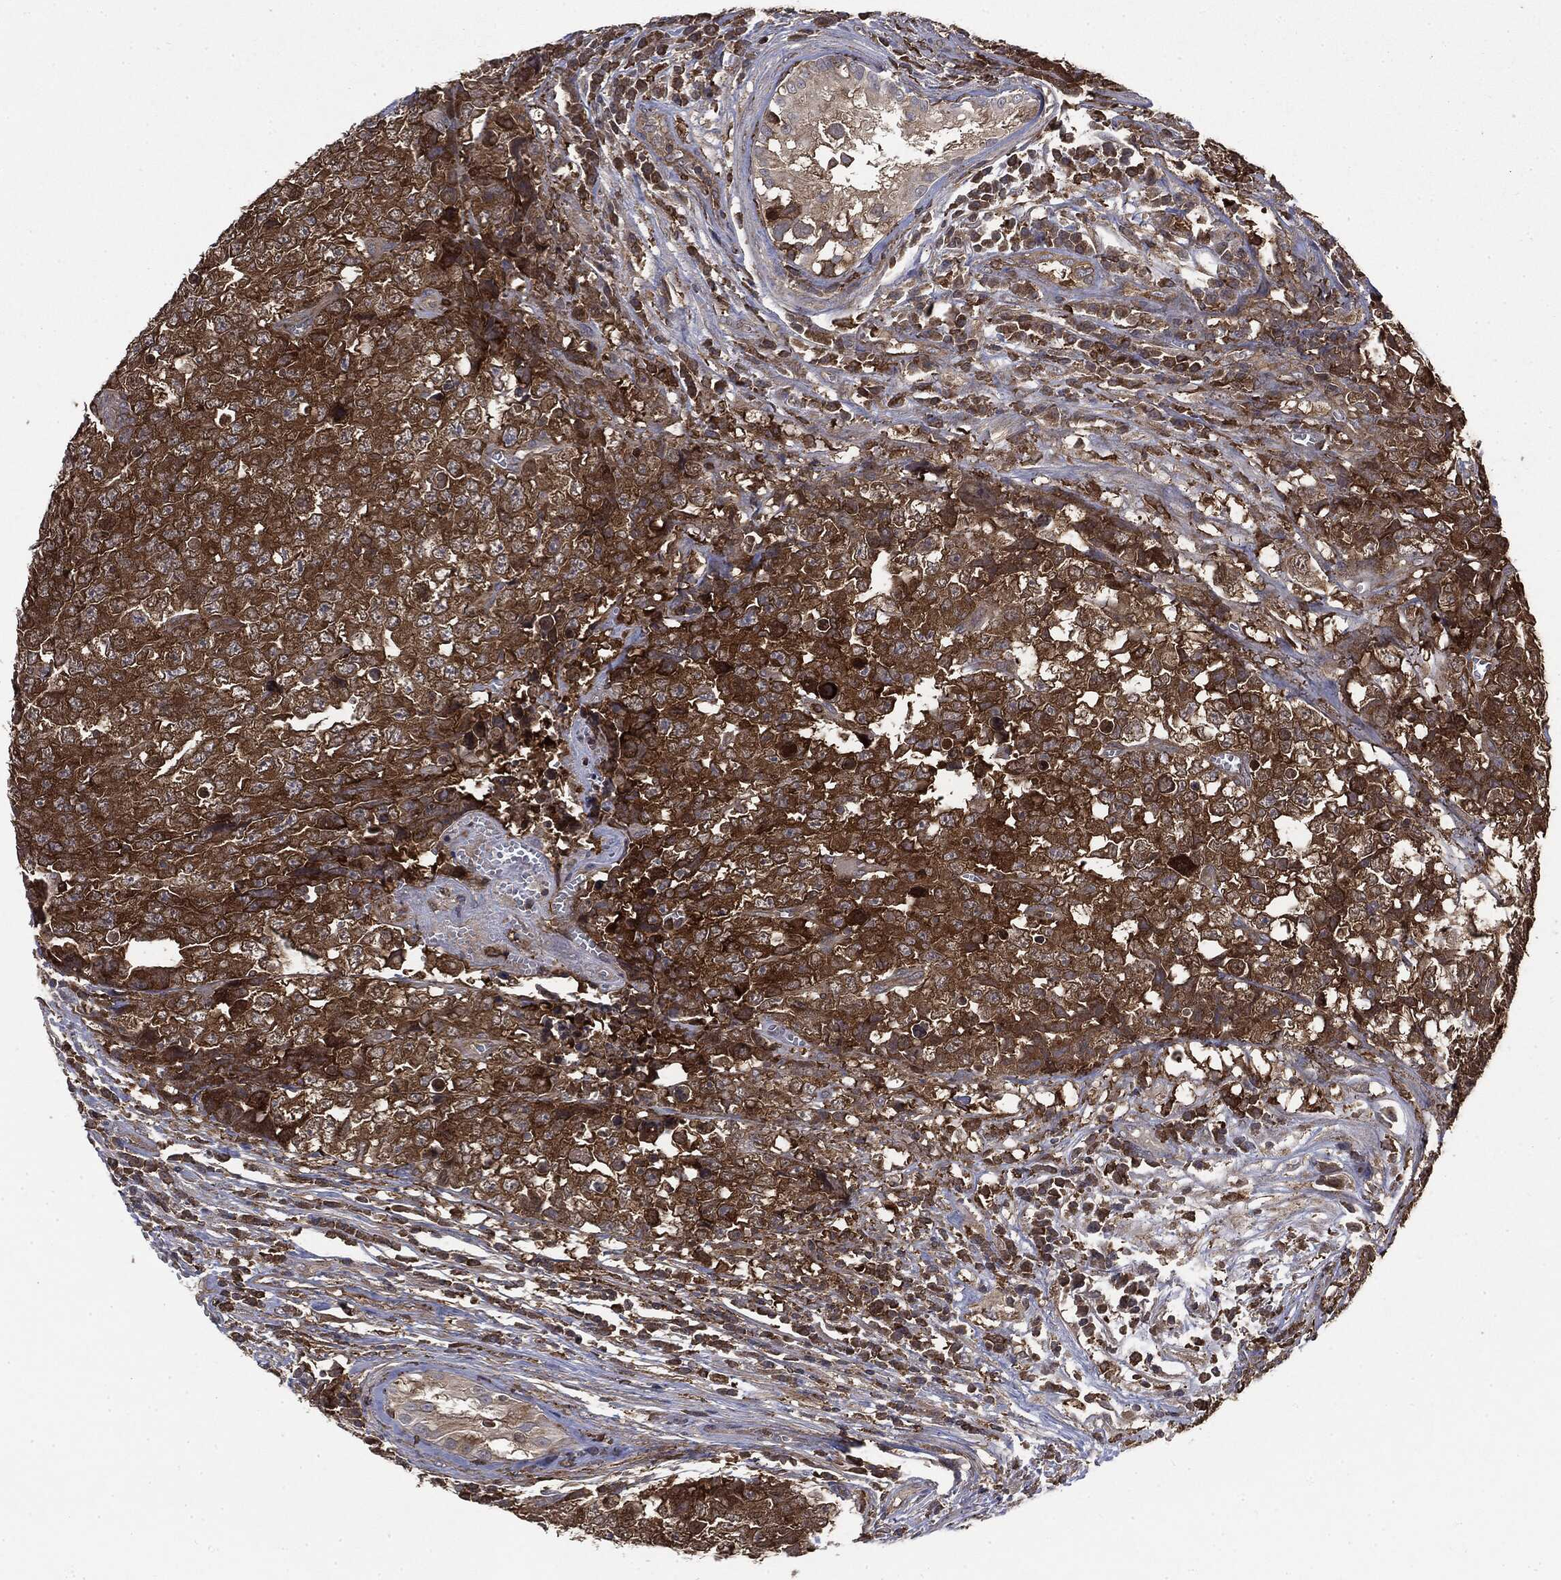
{"staining": {"intensity": "strong", "quantity": ">75%", "location": "cytoplasmic/membranous"}, "tissue": "testis cancer", "cell_type": "Tumor cells", "image_type": "cancer", "snomed": [{"axis": "morphology", "description": "Carcinoma, Embryonal, NOS"}, {"axis": "topography", "description": "Testis"}], "caption": "Strong cytoplasmic/membranous positivity for a protein is identified in approximately >75% of tumor cells of testis embryonal carcinoma using immunohistochemistry.", "gene": "SNX5", "patient": {"sex": "male", "age": 23}}